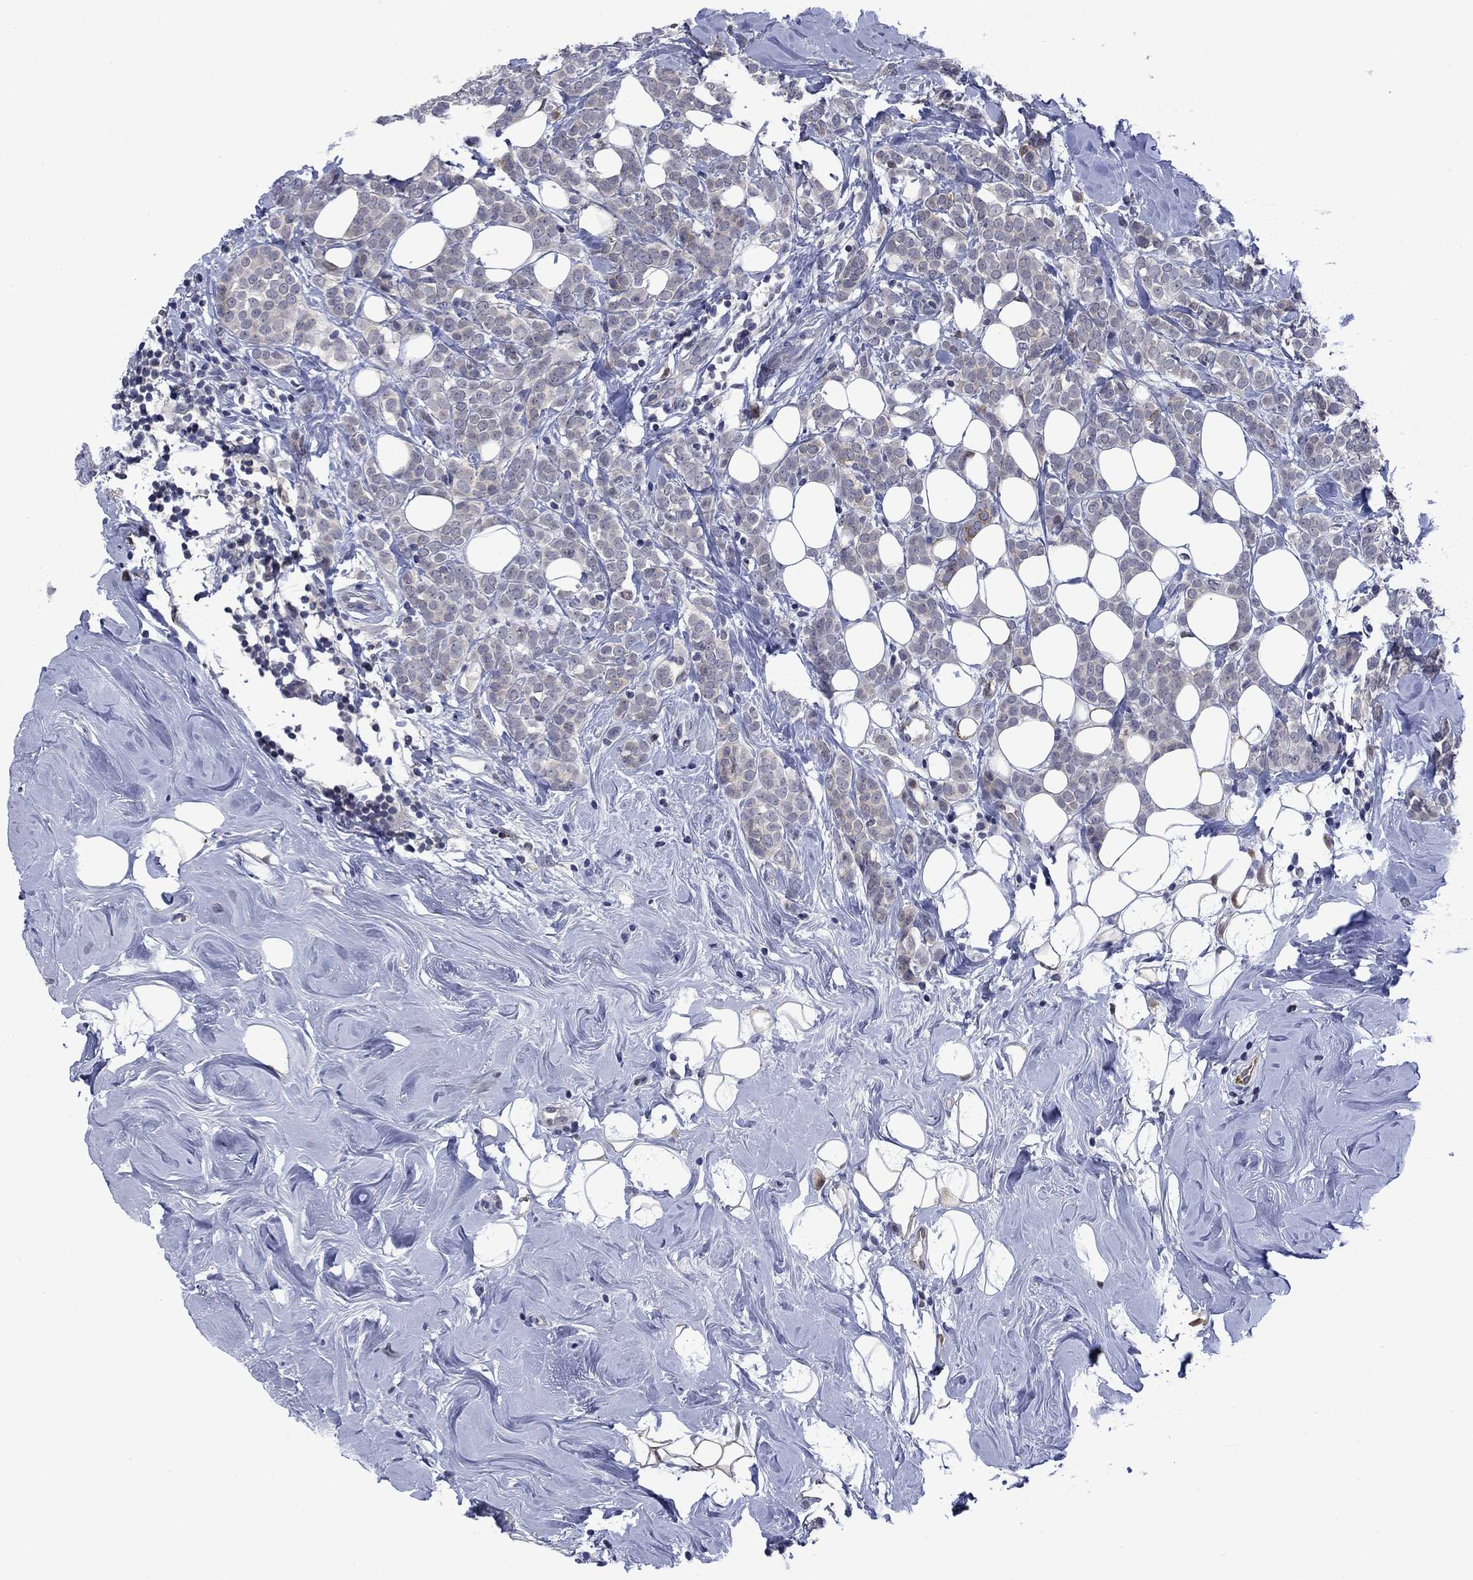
{"staining": {"intensity": "negative", "quantity": "none", "location": "none"}, "tissue": "breast cancer", "cell_type": "Tumor cells", "image_type": "cancer", "snomed": [{"axis": "morphology", "description": "Lobular carcinoma"}, {"axis": "topography", "description": "Breast"}], "caption": "Immunohistochemistry photomicrograph of neoplastic tissue: breast lobular carcinoma stained with DAB shows no significant protein expression in tumor cells.", "gene": "AGL", "patient": {"sex": "female", "age": 49}}